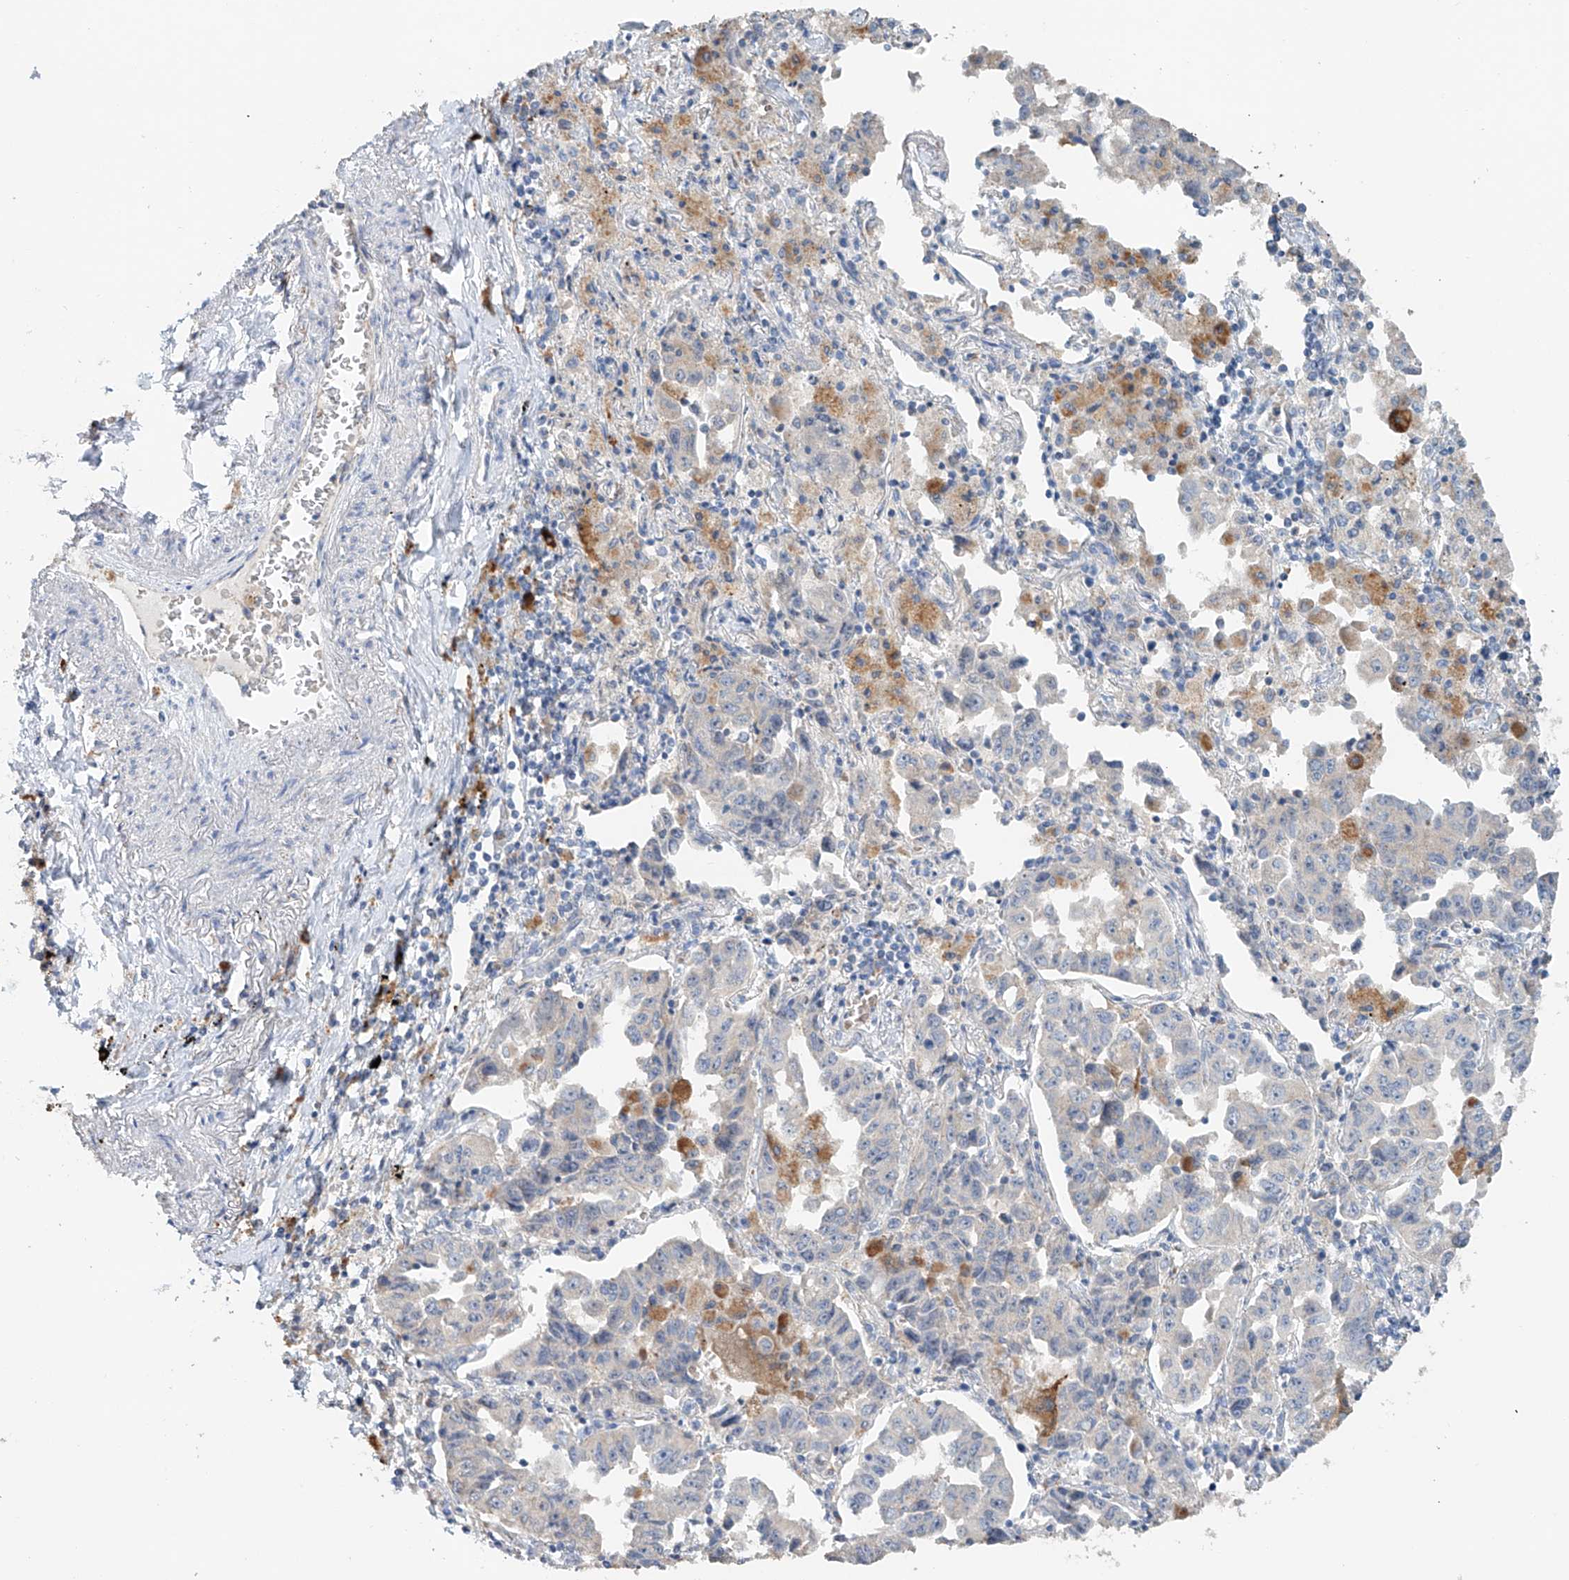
{"staining": {"intensity": "negative", "quantity": "none", "location": "none"}, "tissue": "lung cancer", "cell_type": "Tumor cells", "image_type": "cancer", "snomed": [{"axis": "morphology", "description": "Adenocarcinoma, NOS"}, {"axis": "topography", "description": "Lung"}], "caption": "This is a histopathology image of immunohistochemistry staining of lung adenocarcinoma, which shows no expression in tumor cells.", "gene": "TRIM47", "patient": {"sex": "female", "age": 51}}